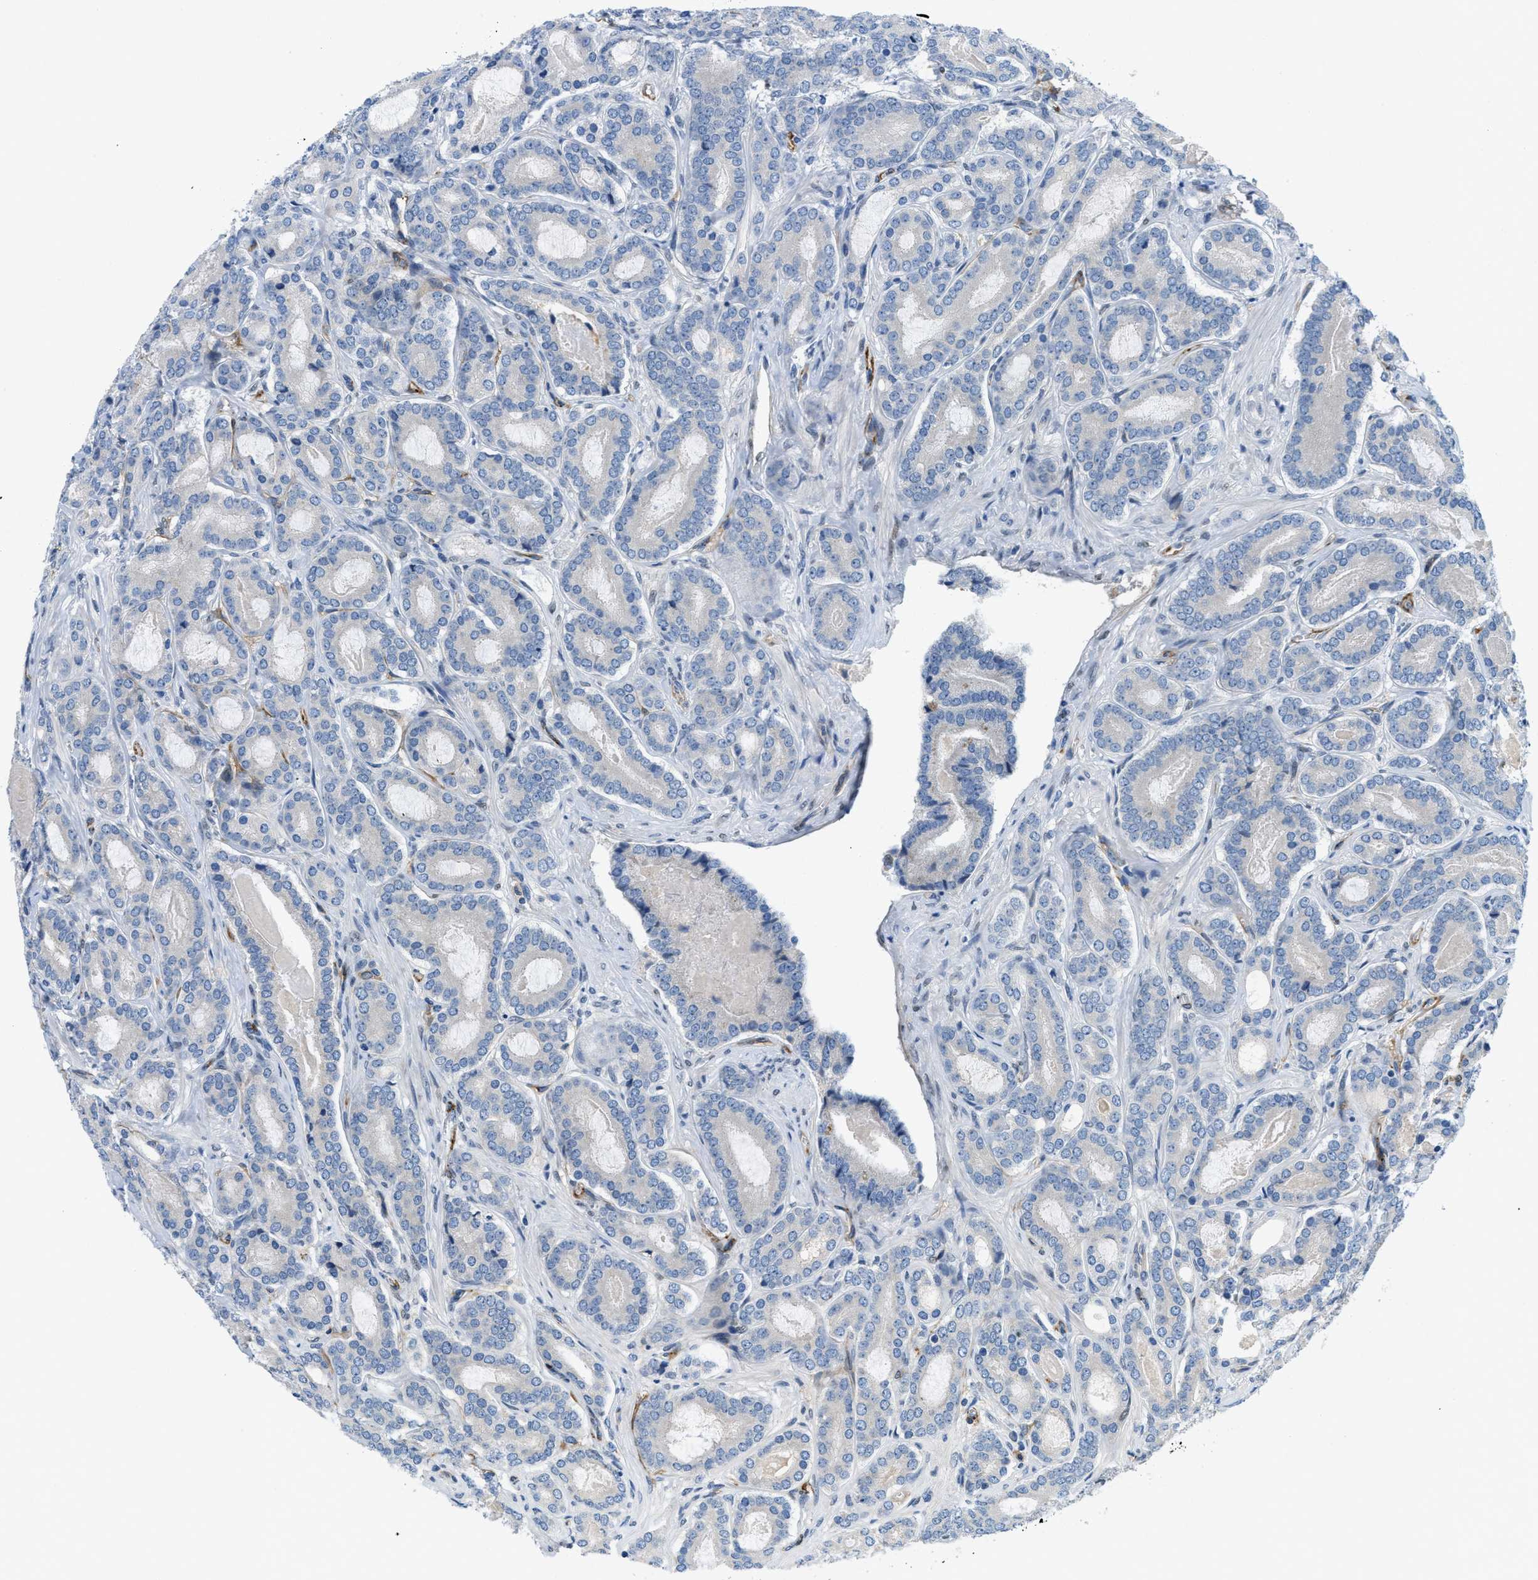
{"staining": {"intensity": "negative", "quantity": "none", "location": "none"}, "tissue": "prostate cancer", "cell_type": "Tumor cells", "image_type": "cancer", "snomed": [{"axis": "morphology", "description": "Adenocarcinoma, High grade"}, {"axis": "topography", "description": "Prostate"}], "caption": "Immunohistochemistry (IHC) micrograph of neoplastic tissue: prostate cancer (adenocarcinoma (high-grade)) stained with DAB (3,3'-diaminobenzidine) demonstrates no significant protein expression in tumor cells. Nuclei are stained in blue.", "gene": "PGR", "patient": {"sex": "male", "age": 60}}